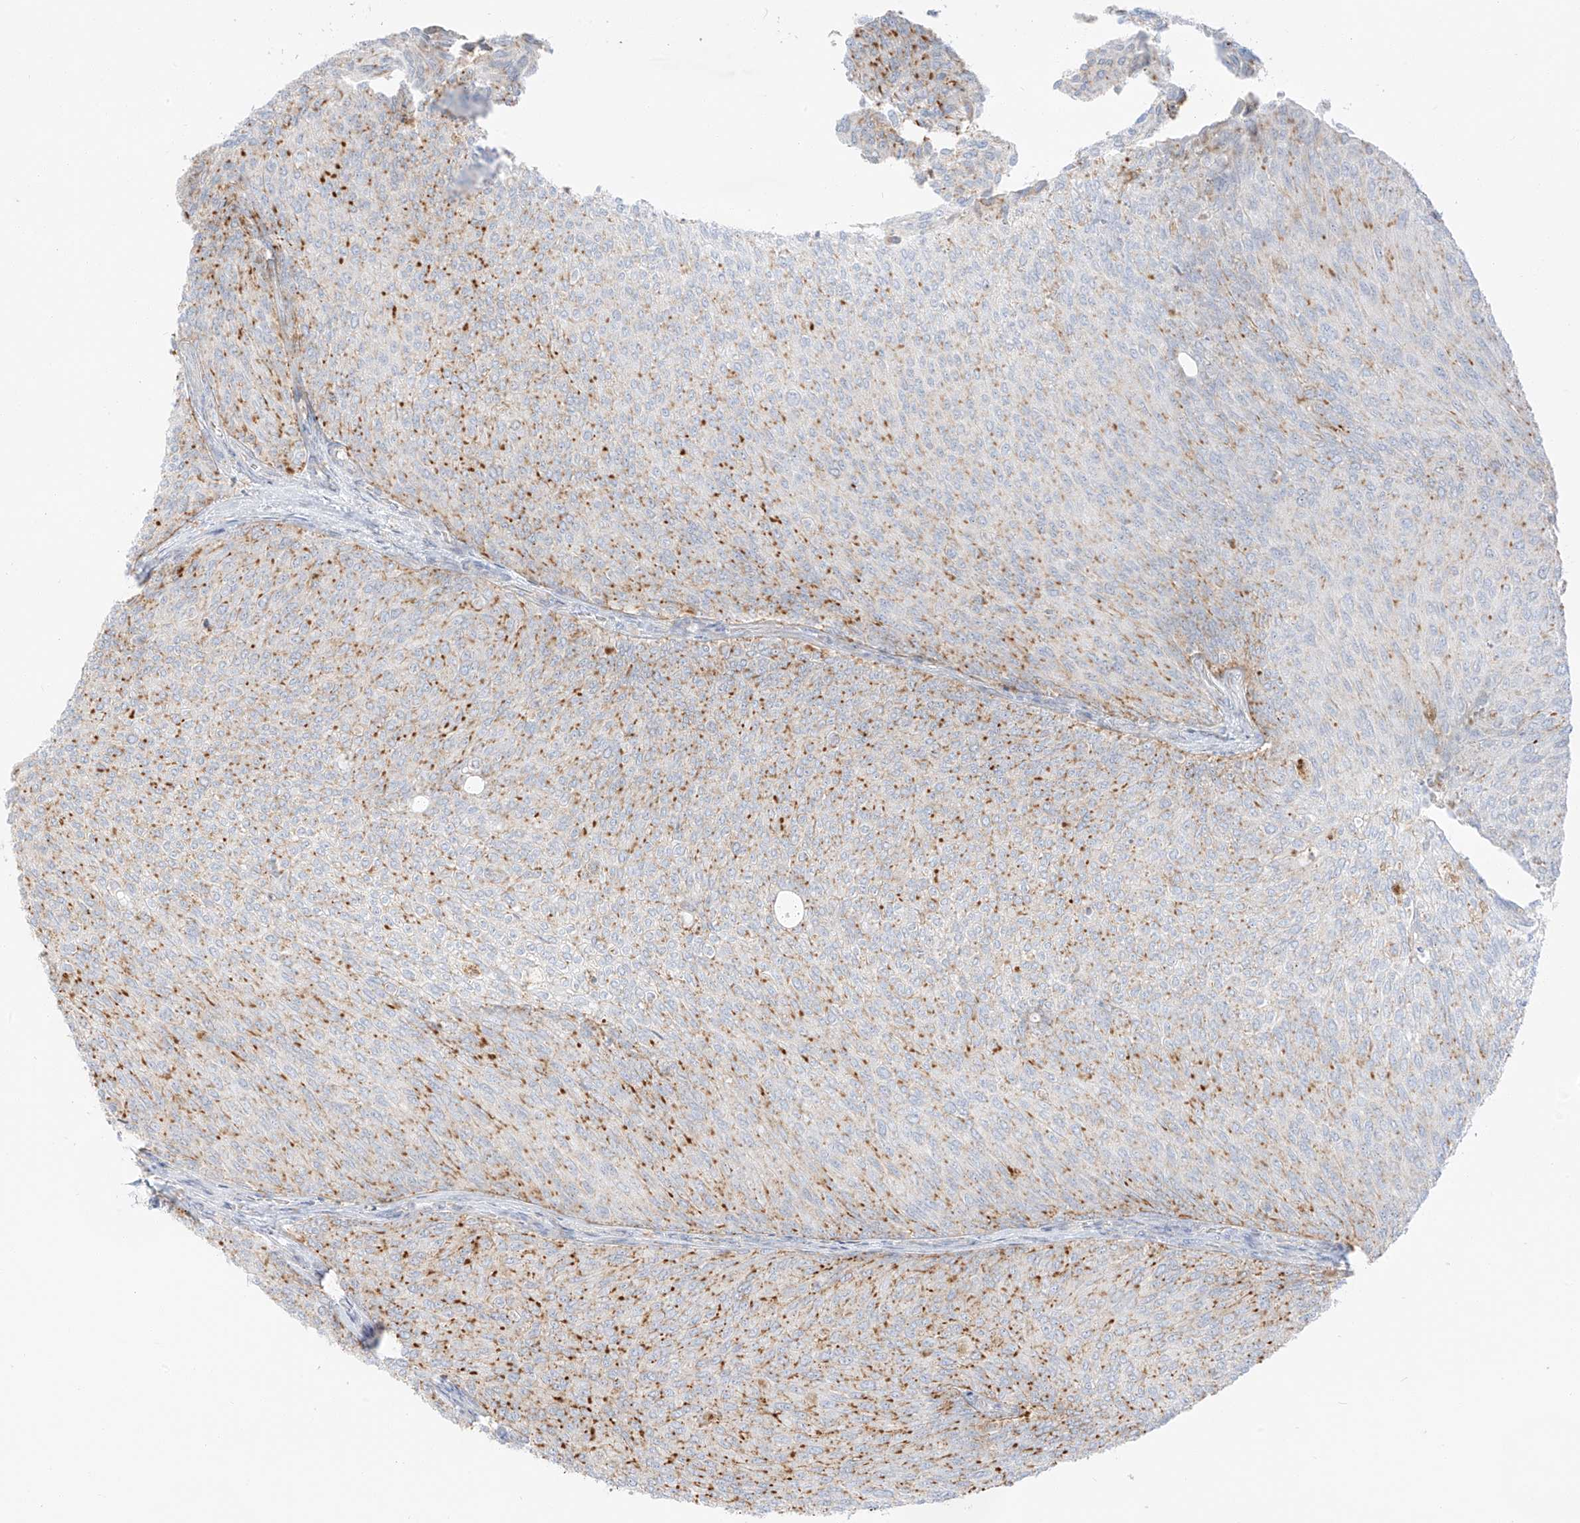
{"staining": {"intensity": "moderate", "quantity": ">75%", "location": "cytoplasmic/membranous"}, "tissue": "urothelial cancer", "cell_type": "Tumor cells", "image_type": "cancer", "snomed": [{"axis": "morphology", "description": "Urothelial carcinoma, Low grade"}, {"axis": "topography", "description": "Urinary bladder"}], "caption": "A brown stain highlights moderate cytoplasmic/membranous positivity of a protein in human low-grade urothelial carcinoma tumor cells. (DAB IHC with brightfield microscopy, high magnification).", "gene": "SLC35F6", "patient": {"sex": "female", "age": 79}}